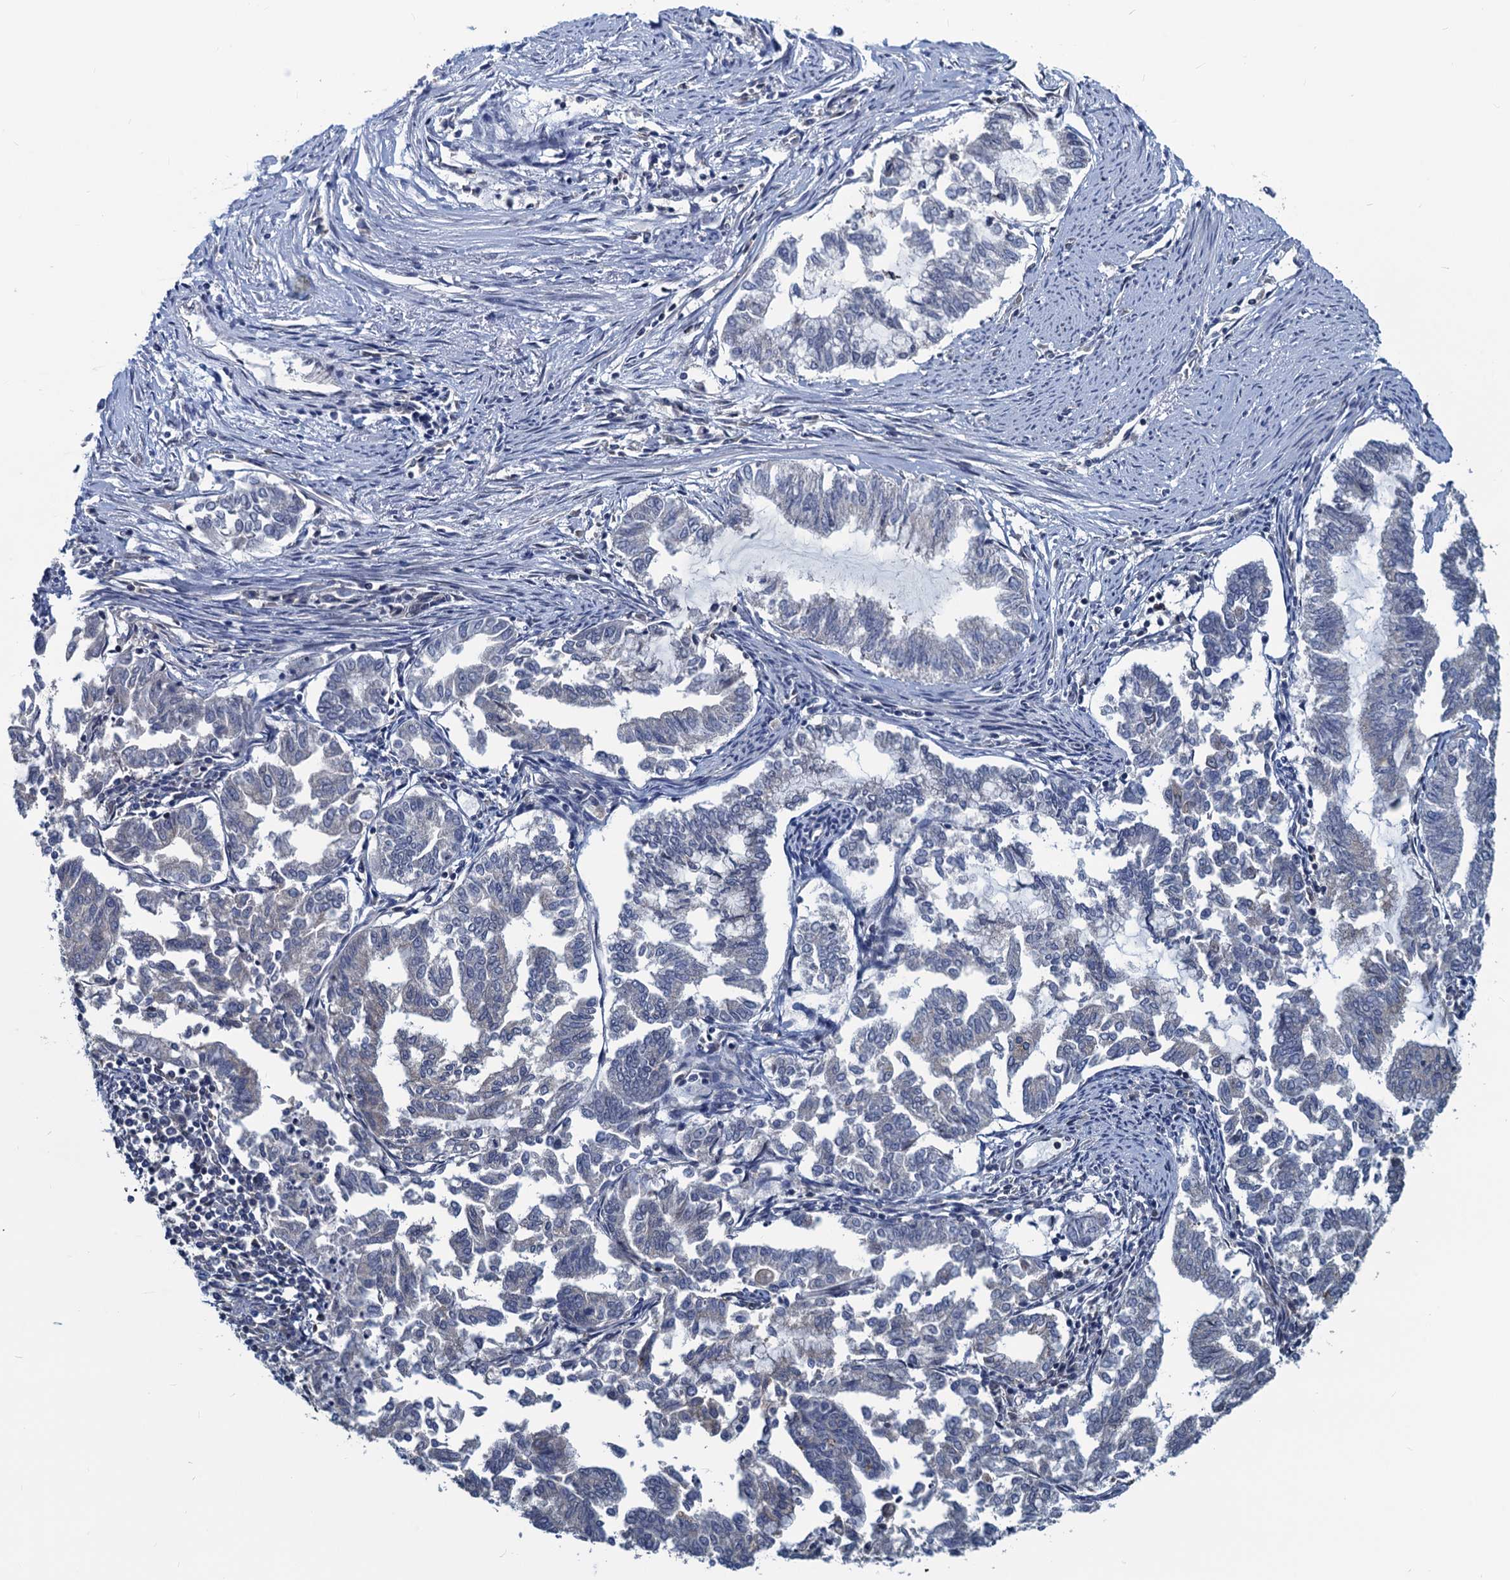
{"staining": {"intensity": "negative", "quantity": "none", "location": "none"}, "tissue": "endometrial cancer", "cell_type": "Tumor cells", "image_type": "cancer", "snomed": [{"axis": "morphology", "description": "Adenocarcinoma, NOS"}, {"axis": "topography", "description": "Endometrium"}], "caption": "Immunohistochemistry histopathology image of endometrial adenocarcinoma stained for a protein (brown), which exhibits no positivity in tumor cells. (Brightfield microscopy of DAB (3,3'-diaminobenzidine) immunohistochemistry (IHC) at high magnification).", "gene": "RNF125", "patient": {"sex": "female", "age": 79}}